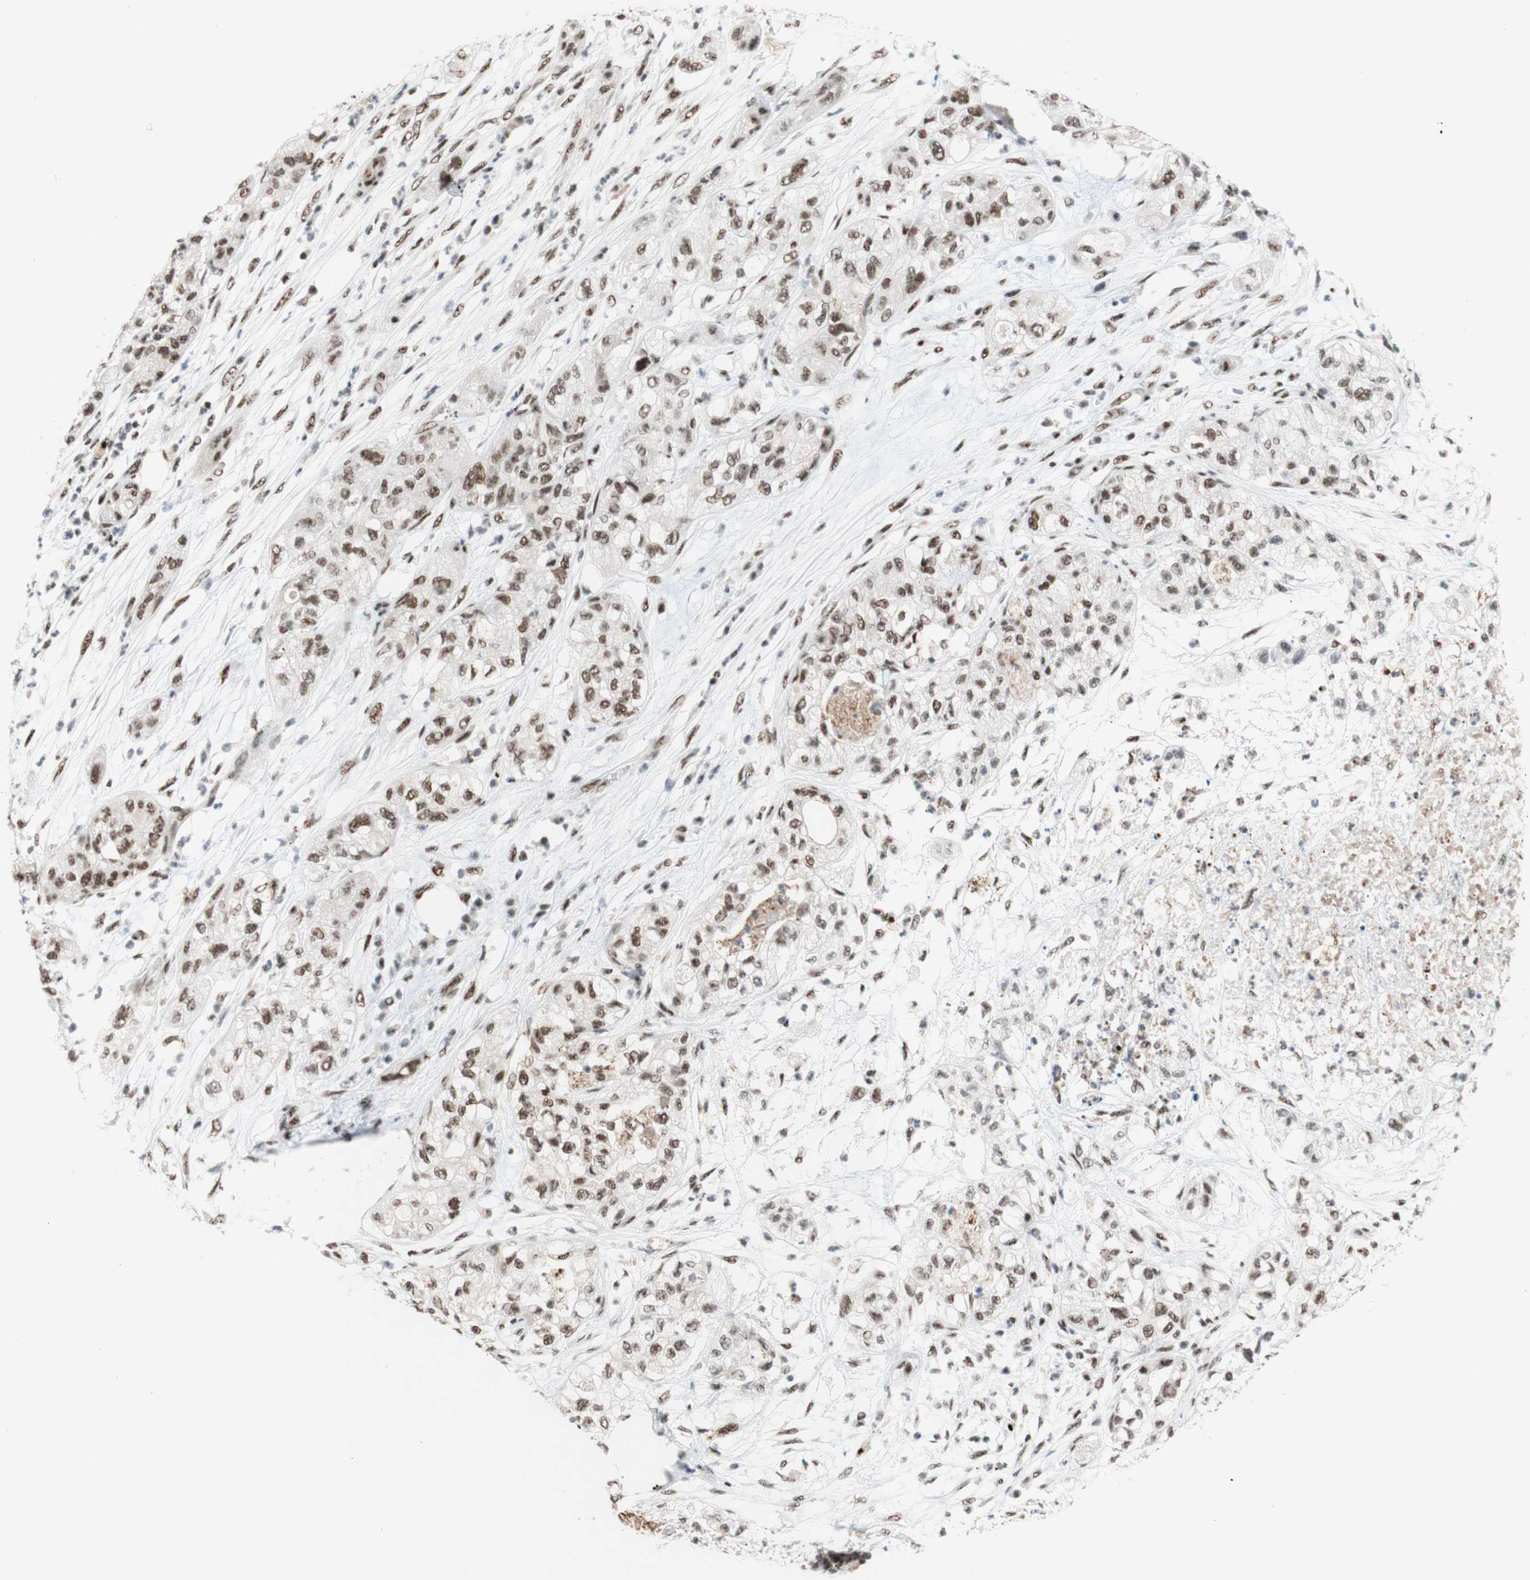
{"staining": {"intensity": "moderate", "quantity": ">75%", "location": "nuclear"}, "tissue": "pancreatic cancer", "cell_type": "Tumor cells", "image_type": "cancer", "snomed": [{"axis": "morphology", "description": "Adenocarcinoma, NOS"}, {"axis": "topography", "description": "Pancreas"}], "caption": "Adenocarcinoma (pancreatic) stained with a brown dye displays moderate nuclear positive staining in about >75% of tumor cells.", "gene": "PRPF19", "patient": {"sex": "female", "age": 78}}